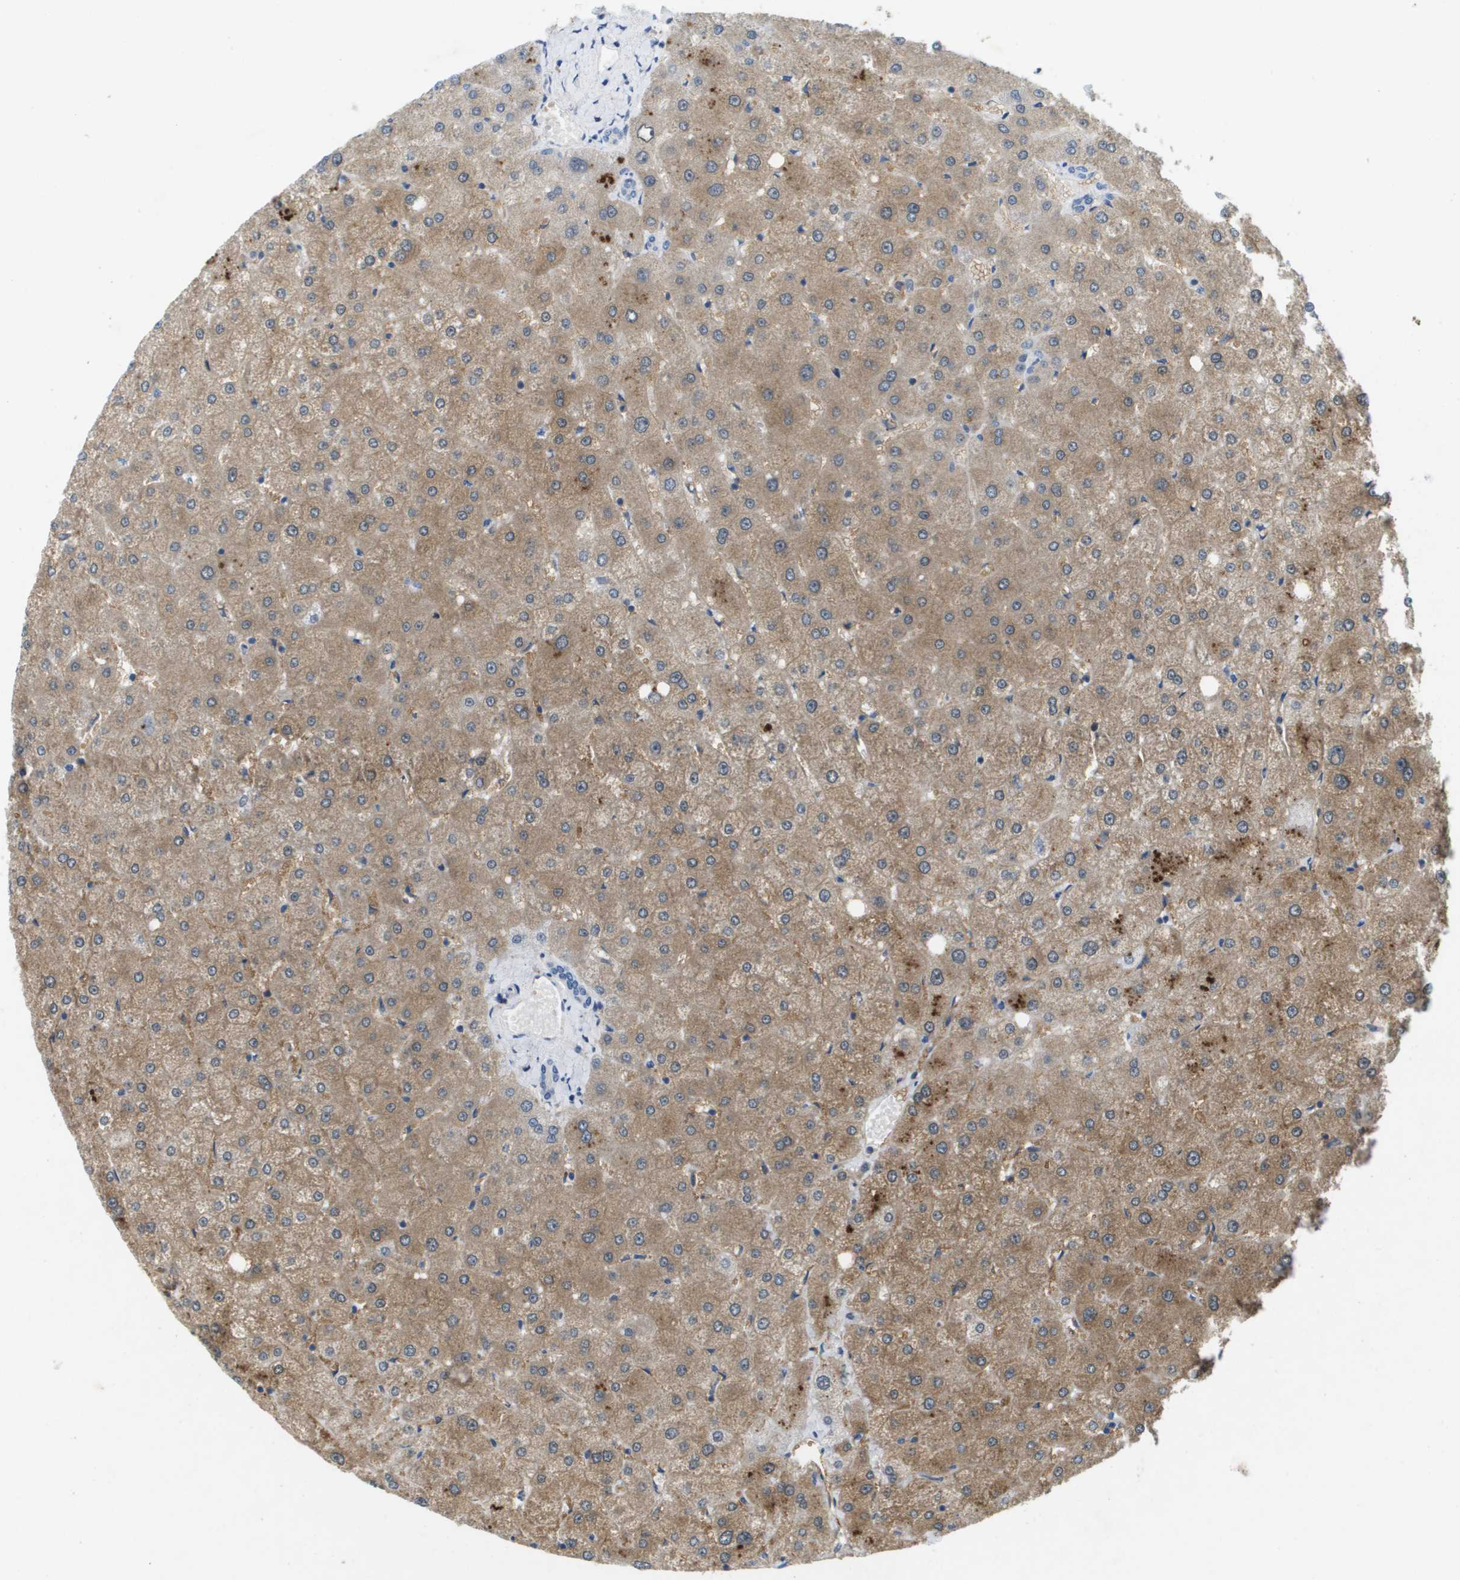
{"staining": {"intensity": "negative", "quantity": "none", "location": "none"}, "tissue": "liver", "cell_type": "Cholangiocytes", "image_type": "normal", "snomed": [{"axis": "morphology", "description": "Normal tissue, NOS"}, {"axis": "topography", "description": "Liver"}], "caption": "Histopathology image shows no significant protein expression in cholangiocytes of benign liver. (Brightfield microscopy of DAB immunohistochemistry (IHC) at high magnification).", "gene": "LIPG", "patient": {"sex": "male", "age": 73}}